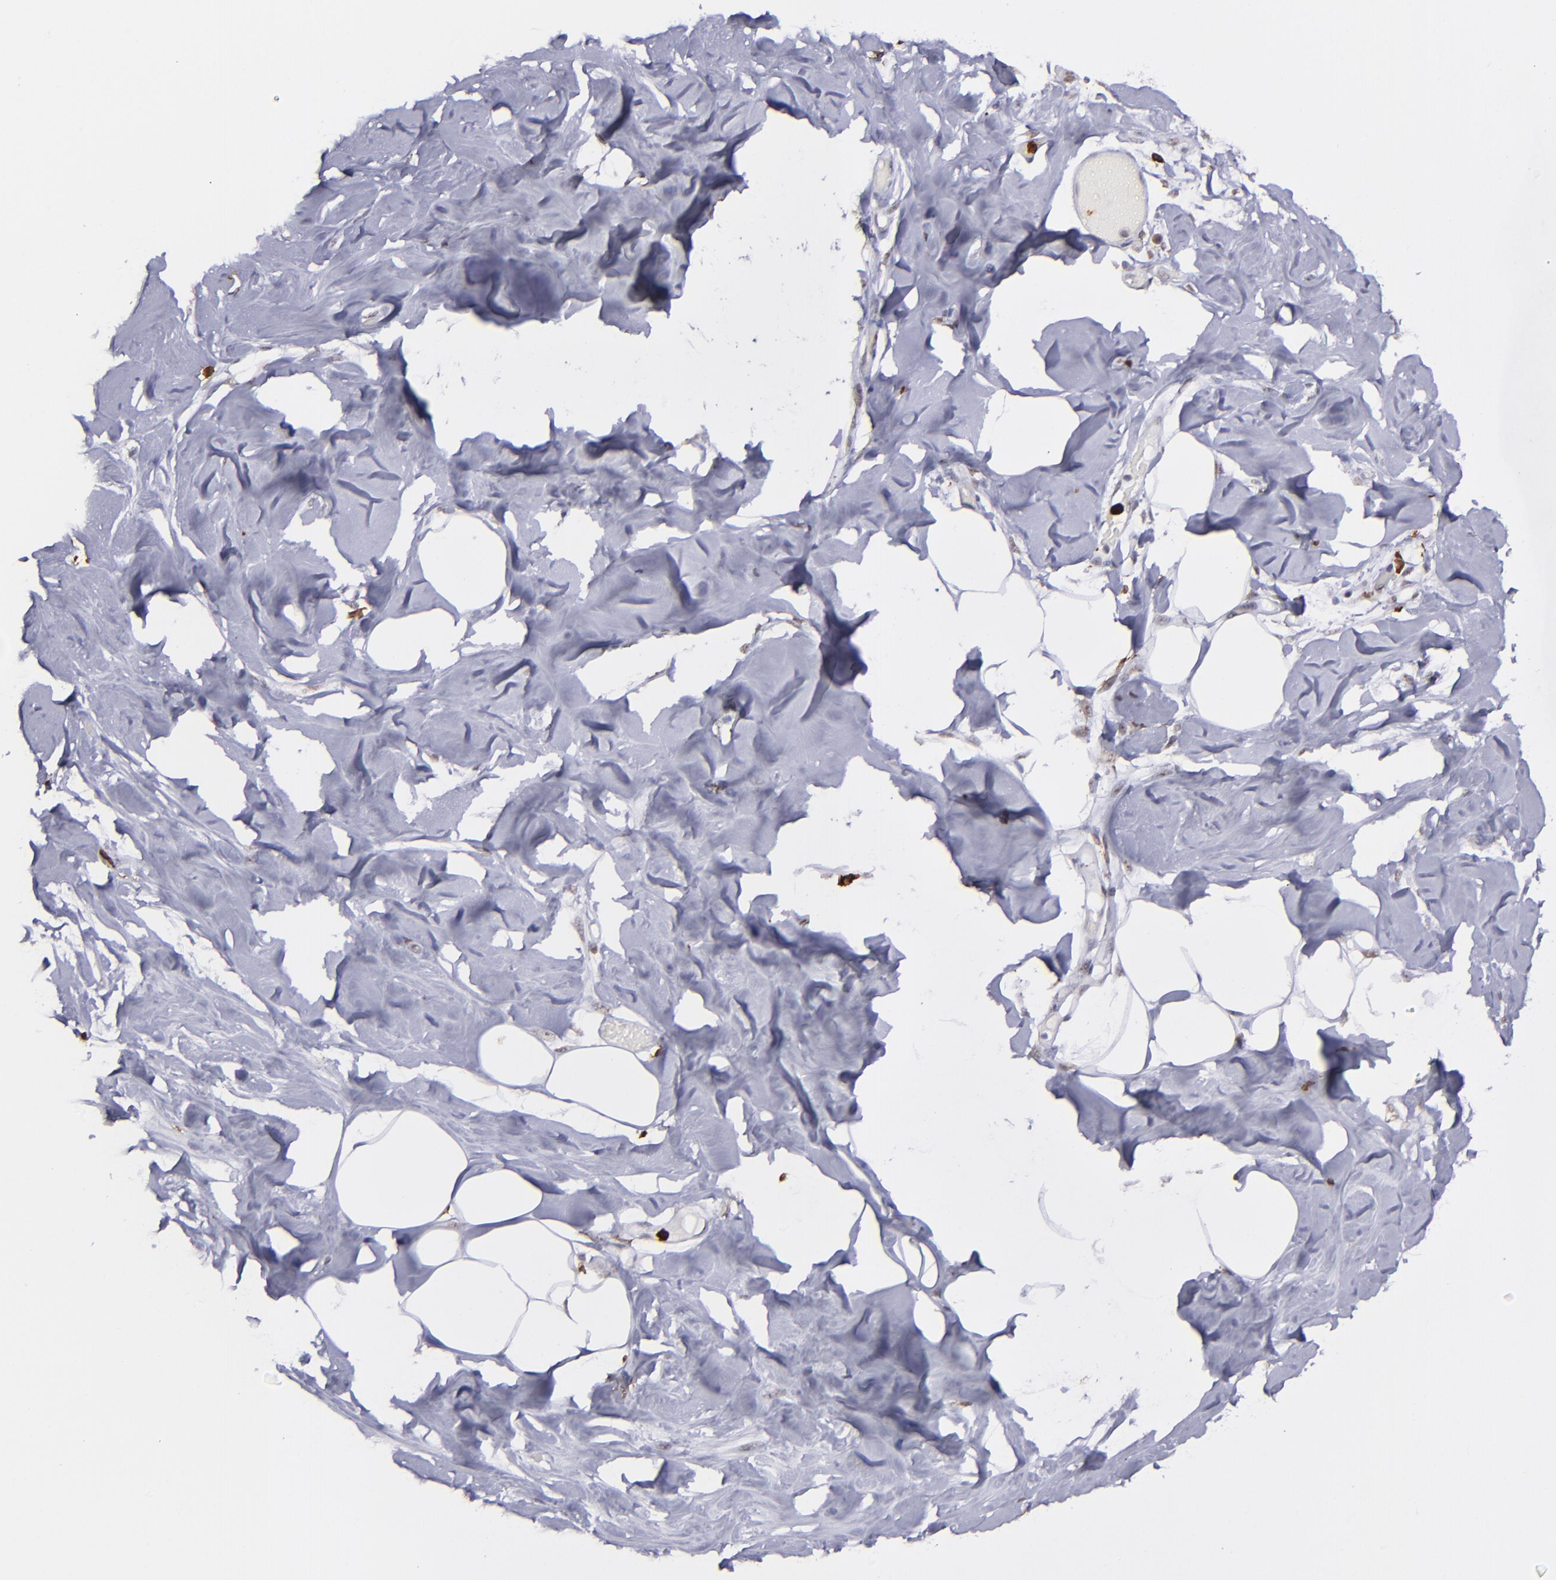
{"staining": {"intensity": "weak", "quantity": "<25%", "location": "nuclear"}, "tissue": "breast", "cell_type": "Glandular cells", "image_type": "normal", "snomed": [{"axis": "morphology", "description": "Normal tissue, NOS"}, {"axis": "topography", "description": "Breast"}, {"axis": "topography", "description": "Soft tissue"}], "caption": "The immunohistochemistry image has no significant expression in glandular cells of breast. (Immunohistochemistry, brightfield microscopy, high magnification).", "gene": "NCF2", "patient": {"sex": "female", "age": 25}}